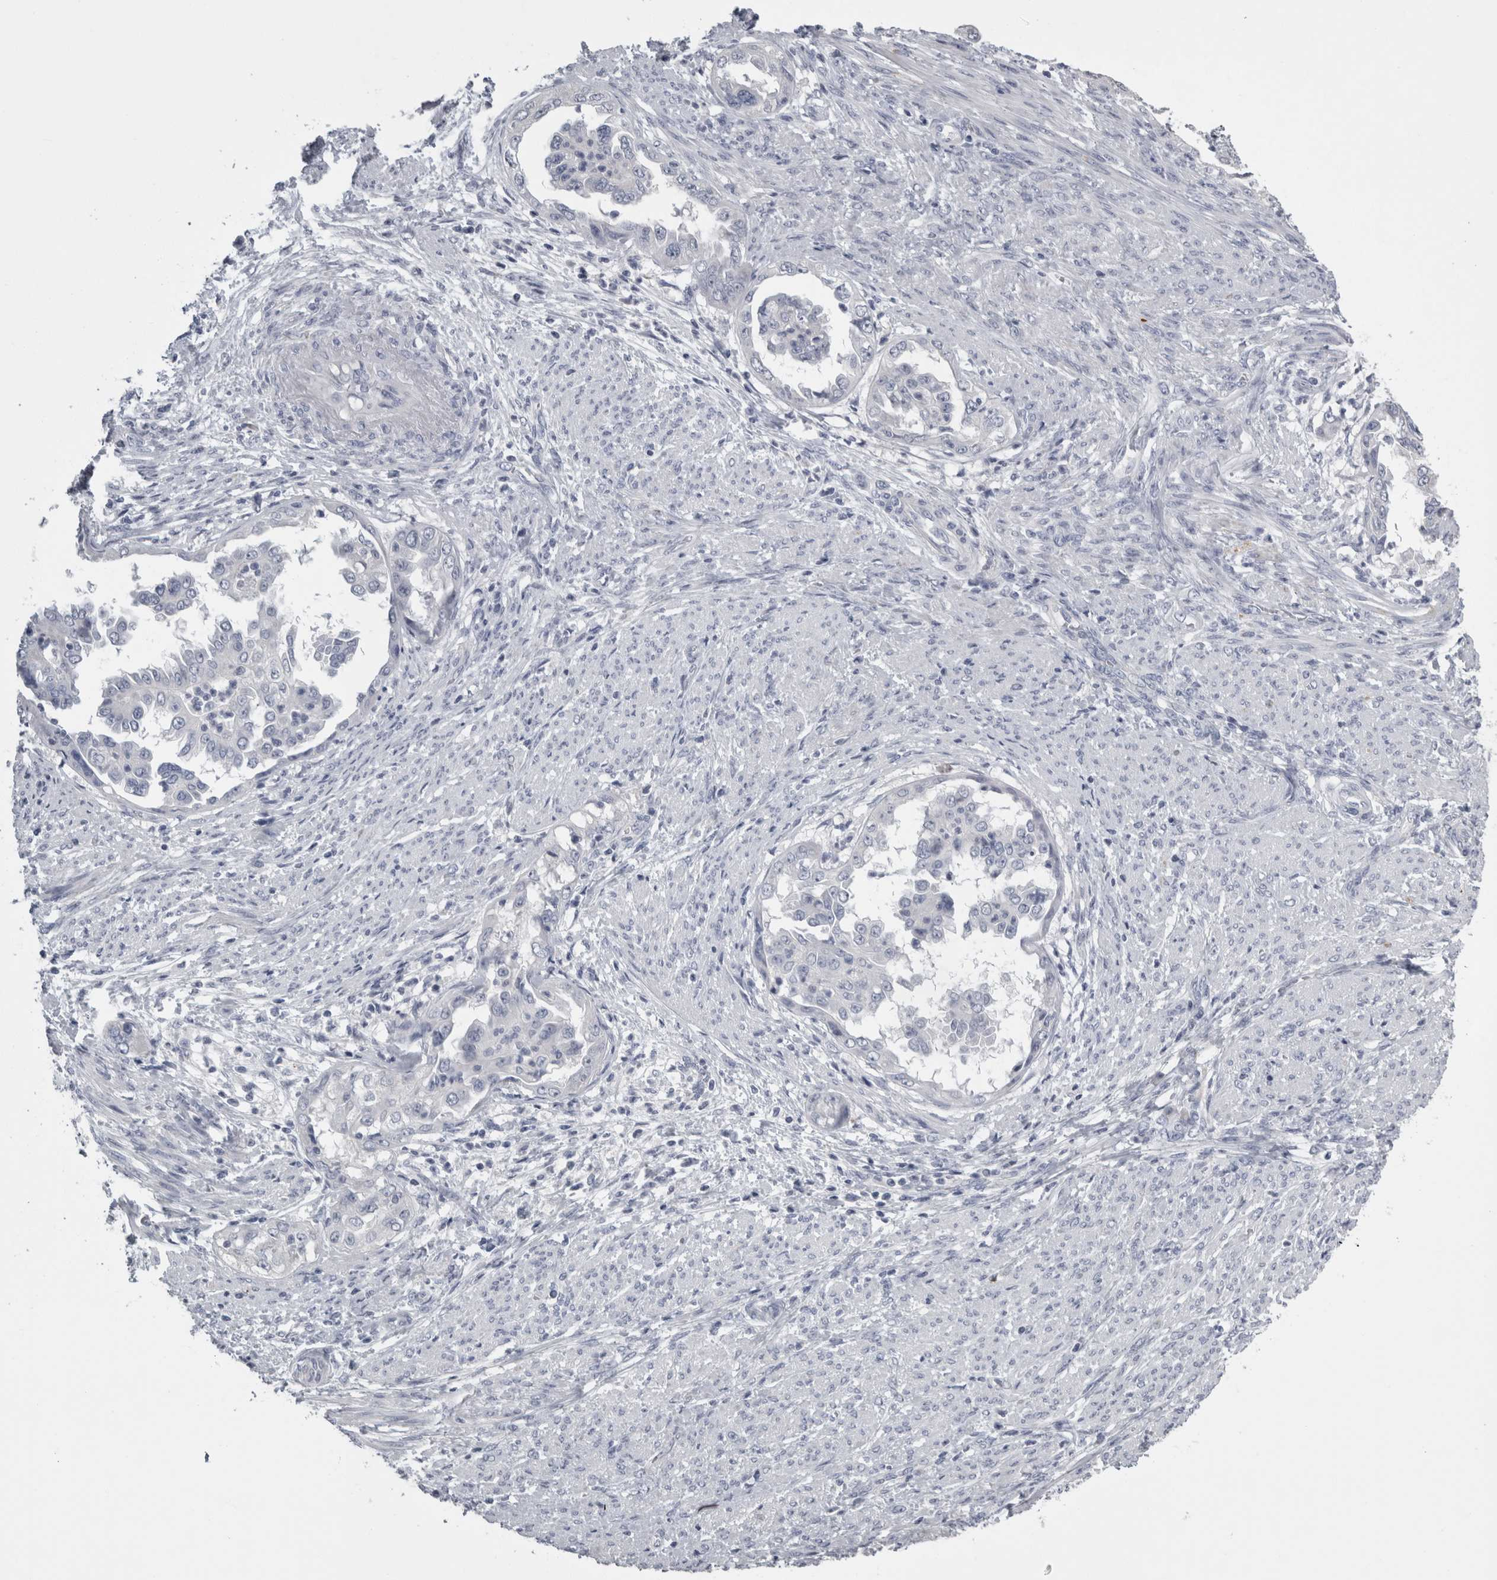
{"staining": {"intensity": "negative", "quantity": "none", "location": "none"}, "tissue": "endometrial cancer", "cell_type": "Tumor cells", "image_type": "cancer", "snomed": [{"axis": "morphology", "description": "Adenocarcinoma, NOS"}, {"axis": "topography", "description": "Endometrium"}], "caption": "This is an IHC histopathology image of endometrial cancer. There is no staining in tumor cells.", "gene": "TCAP", "patient": {"sex": "female", "age": 85}}